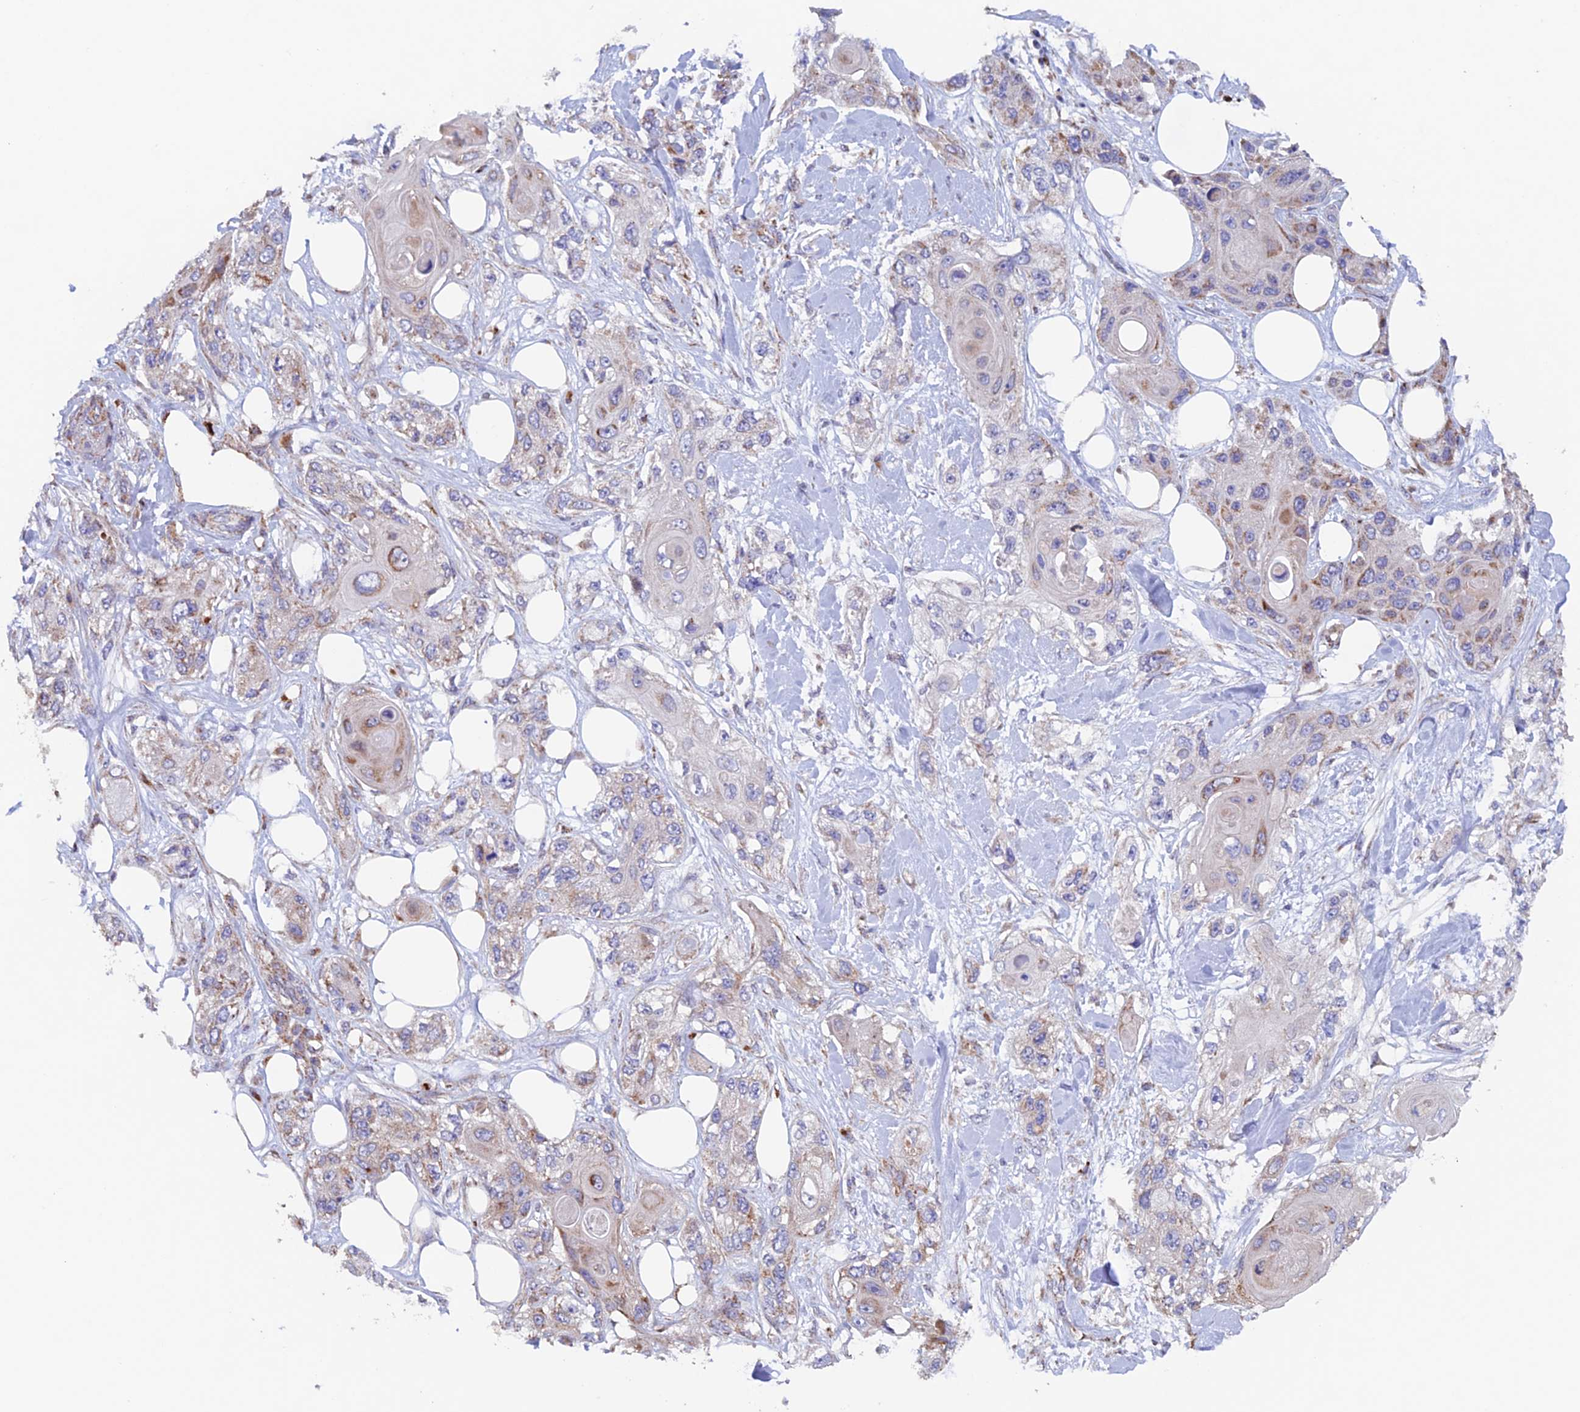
{"staining": {"intensity": "moderate", "quantity": "<25%", "location": "cytoplasmic/membranous"}, "tissue": "skin cancer", "cell_type": "Tumor cells", "image_type": "cancer", "snomed": [{"axis": "morphology", "description": "Normal tissue, NOS"}, {"axis": "morphology", "description": "Squamous cell carcinoma, NOS"}, {"axis": "topography", "description": "Skin"}], "caption": "The image reveals staining of skin squamous cell carcinoma, revealing moderate cytoplasmic/membranous protein positivity (brown color) within tumor cells.", "gene": "MRPL1", "patient": {"sex": "male", "age": 72}}